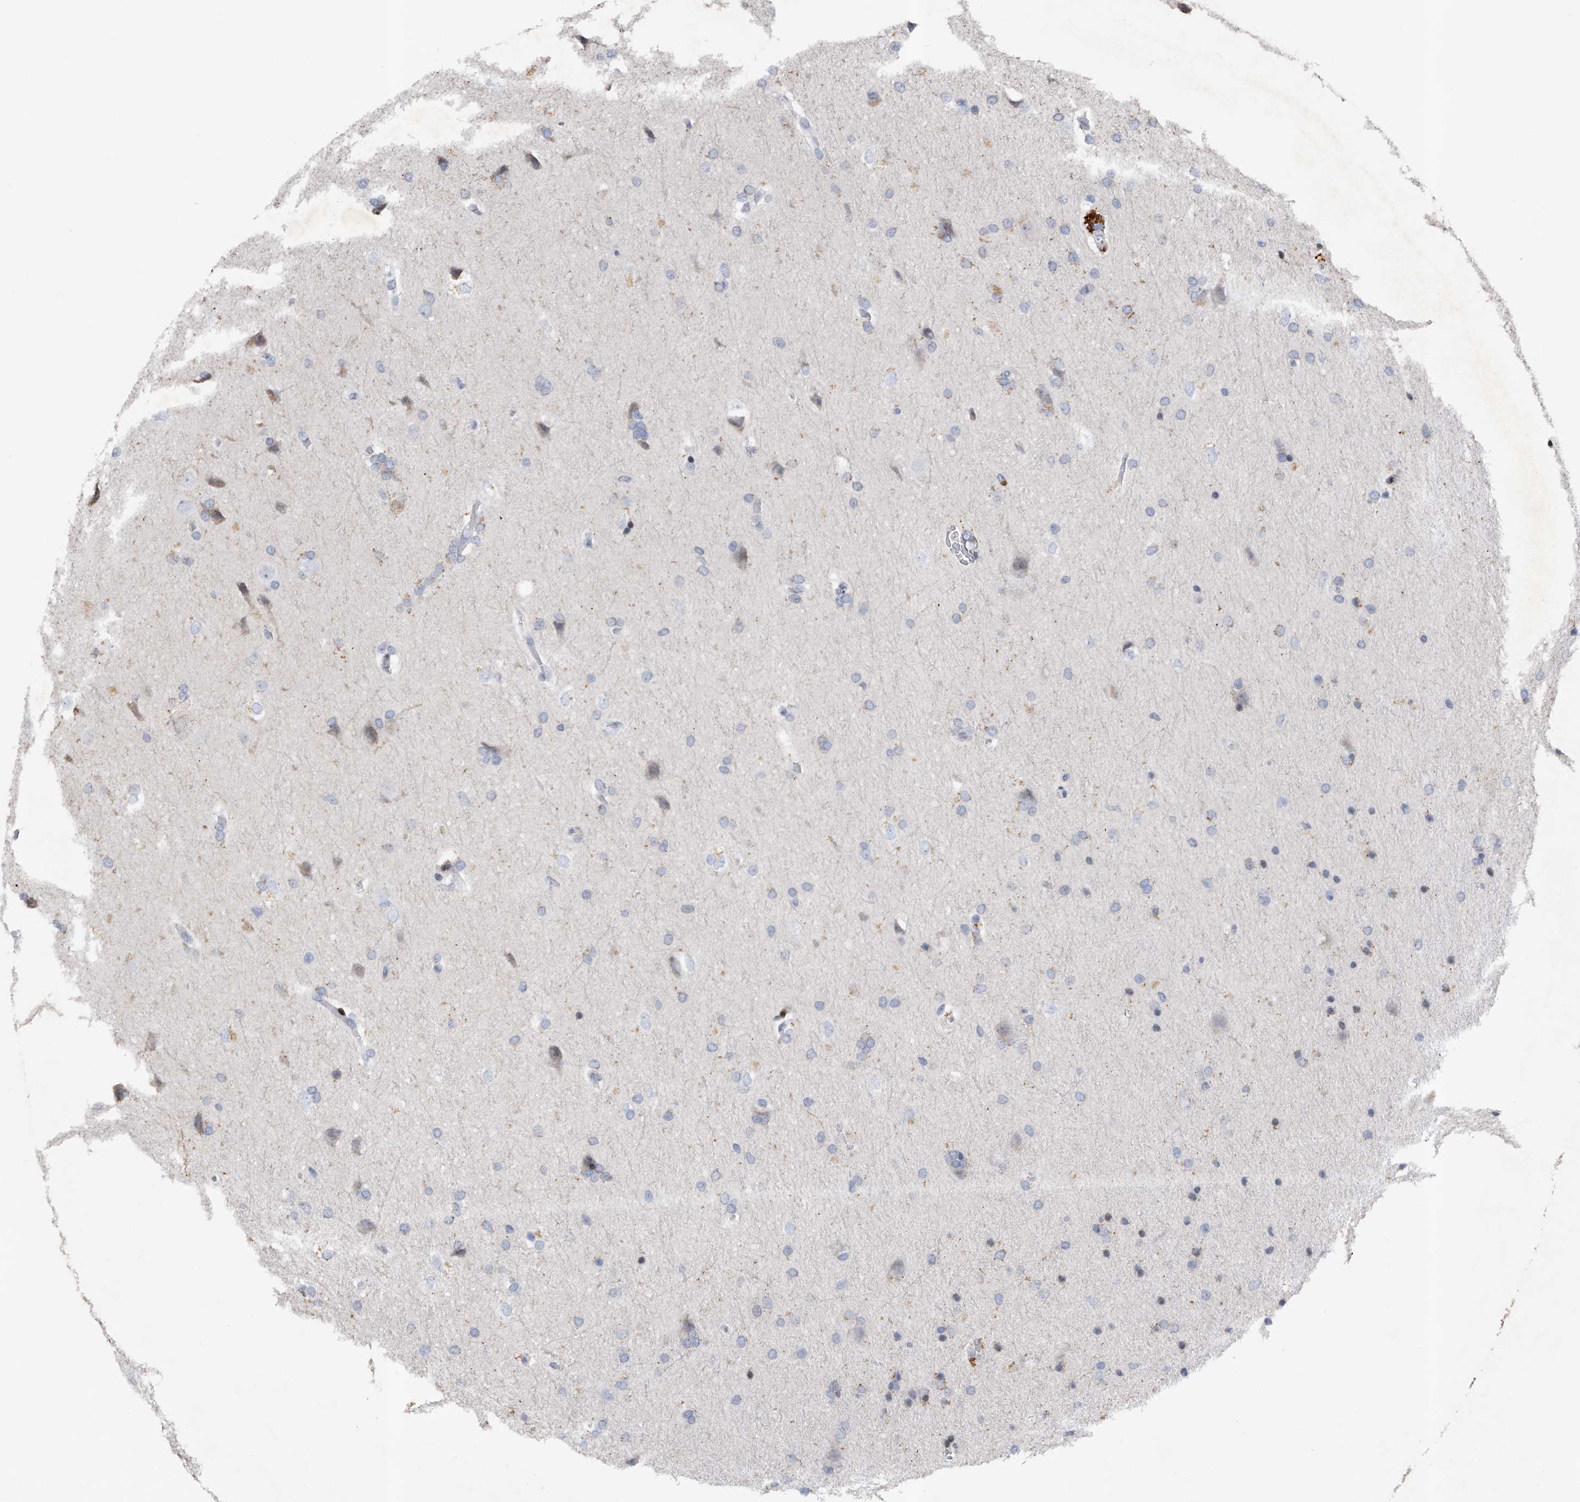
{"staining": {"intensity": "negative", "quantity": "none", "location": "none"}, "tissue": "glioma", "cell_type": "Tumor cells", "image_type": "cancer", "snomed": [{"axis": "morphology", "description": "Glioma, malignant, Low grade"}, {"axis": "topography", "description": "Brain"}], "caption": "DAB immunohistochemical staining of human glioma exhibits no significant positivity in tumor cells.", "gene": "RWDD2A", "patient": {"sex": "female", "age": 37}}